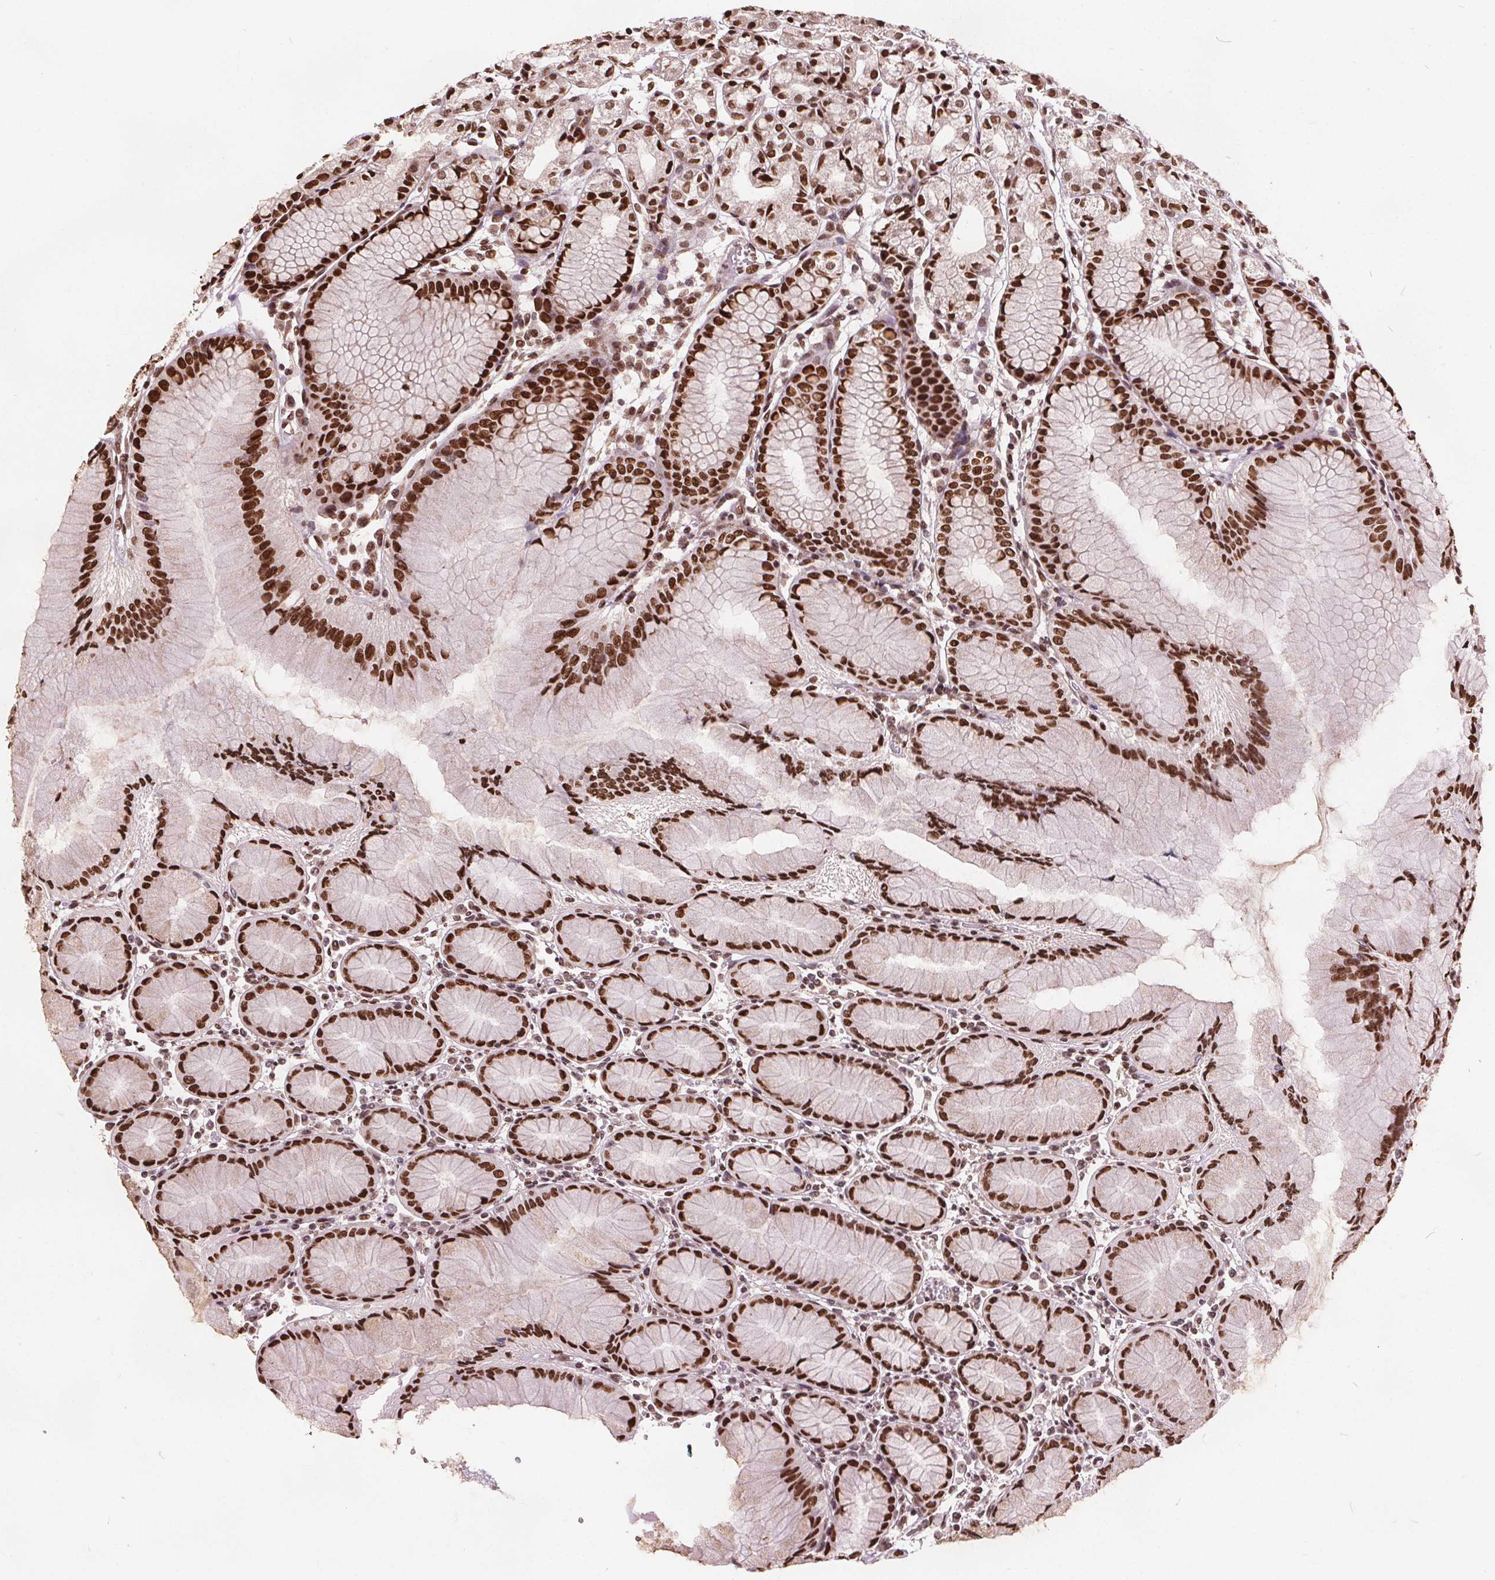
{"staining": {"intensity": "strong", "quantity": ">75%", "location": "nuclear"}, "tissue": "stomach", "cell_type": "Glandular cells", "image_type": "normal", "snomed": [{"axis": "morphology", "description": "Normal tissue, NOS"}, {"axis": "topography", "description": "Stomach"}], "caption": "Glandular cells reveal strong nuclear staining in about >75% of cells in normal stomach. (Brightfield microscopy of DAB IHC at high magnification).", "gene": "ISLR2", "patient": {"sex": "female", "age": 57}}